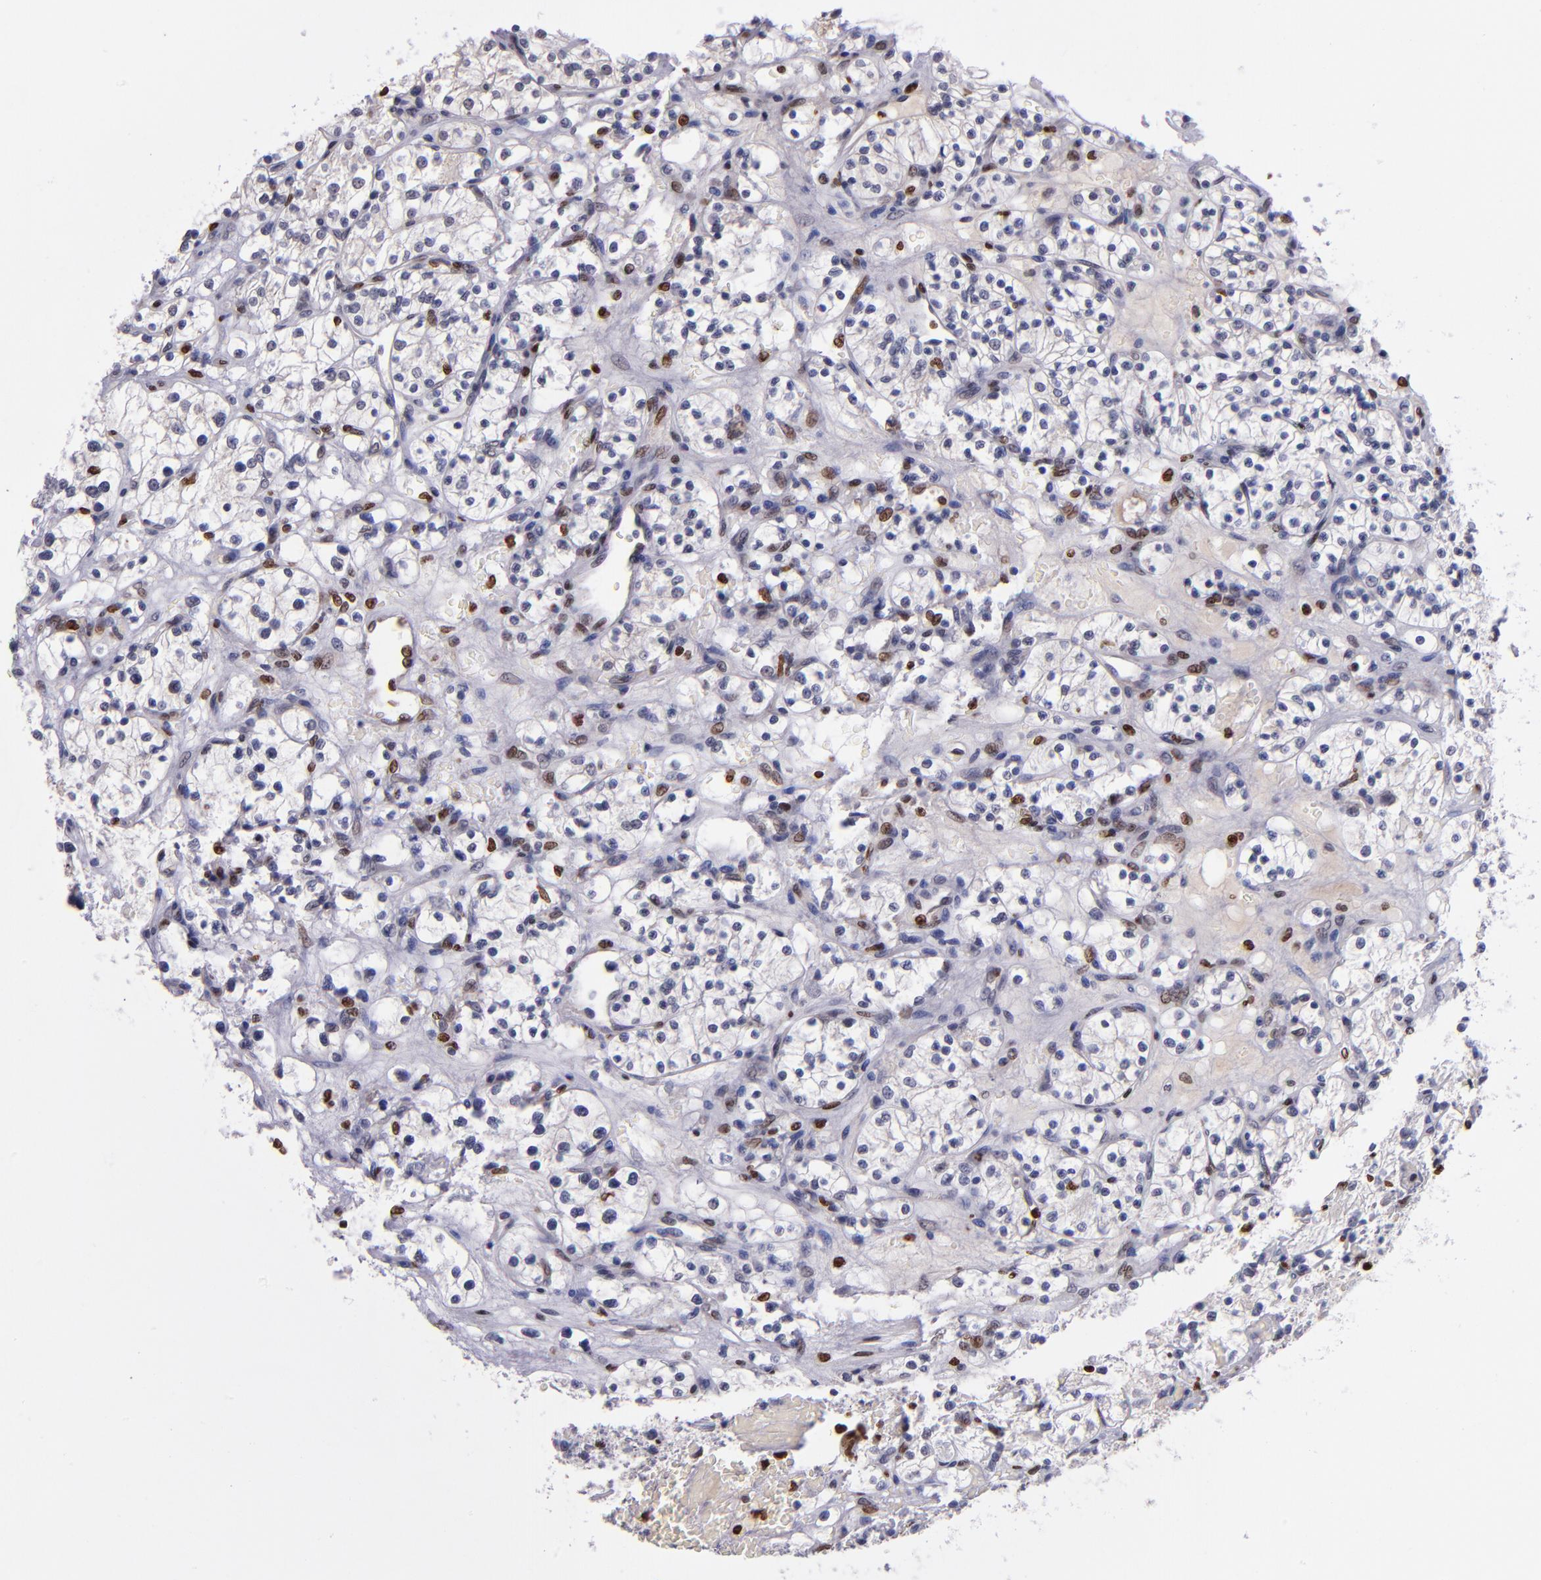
{"staining": {"intensity": "moderate", "quantity": "25%-75%", "location": "nuclear"}, "tissue": "renal cancer", "cell_type": "Tumor cells", "image_type": "cancer", "snomed": [{"axis": "morphology", "description": "Adenocarcinoma, NOS"}, {"axis": "topography", "description": "Kidney"}], "caption": "This is a histology image of immunohistochemistry (IHC) staining of renal cancer, which shows moderate staining in the nuclear of tumor cells.", "gene": "CDKL5", "patient": {"sex": "female", "age": 60}}